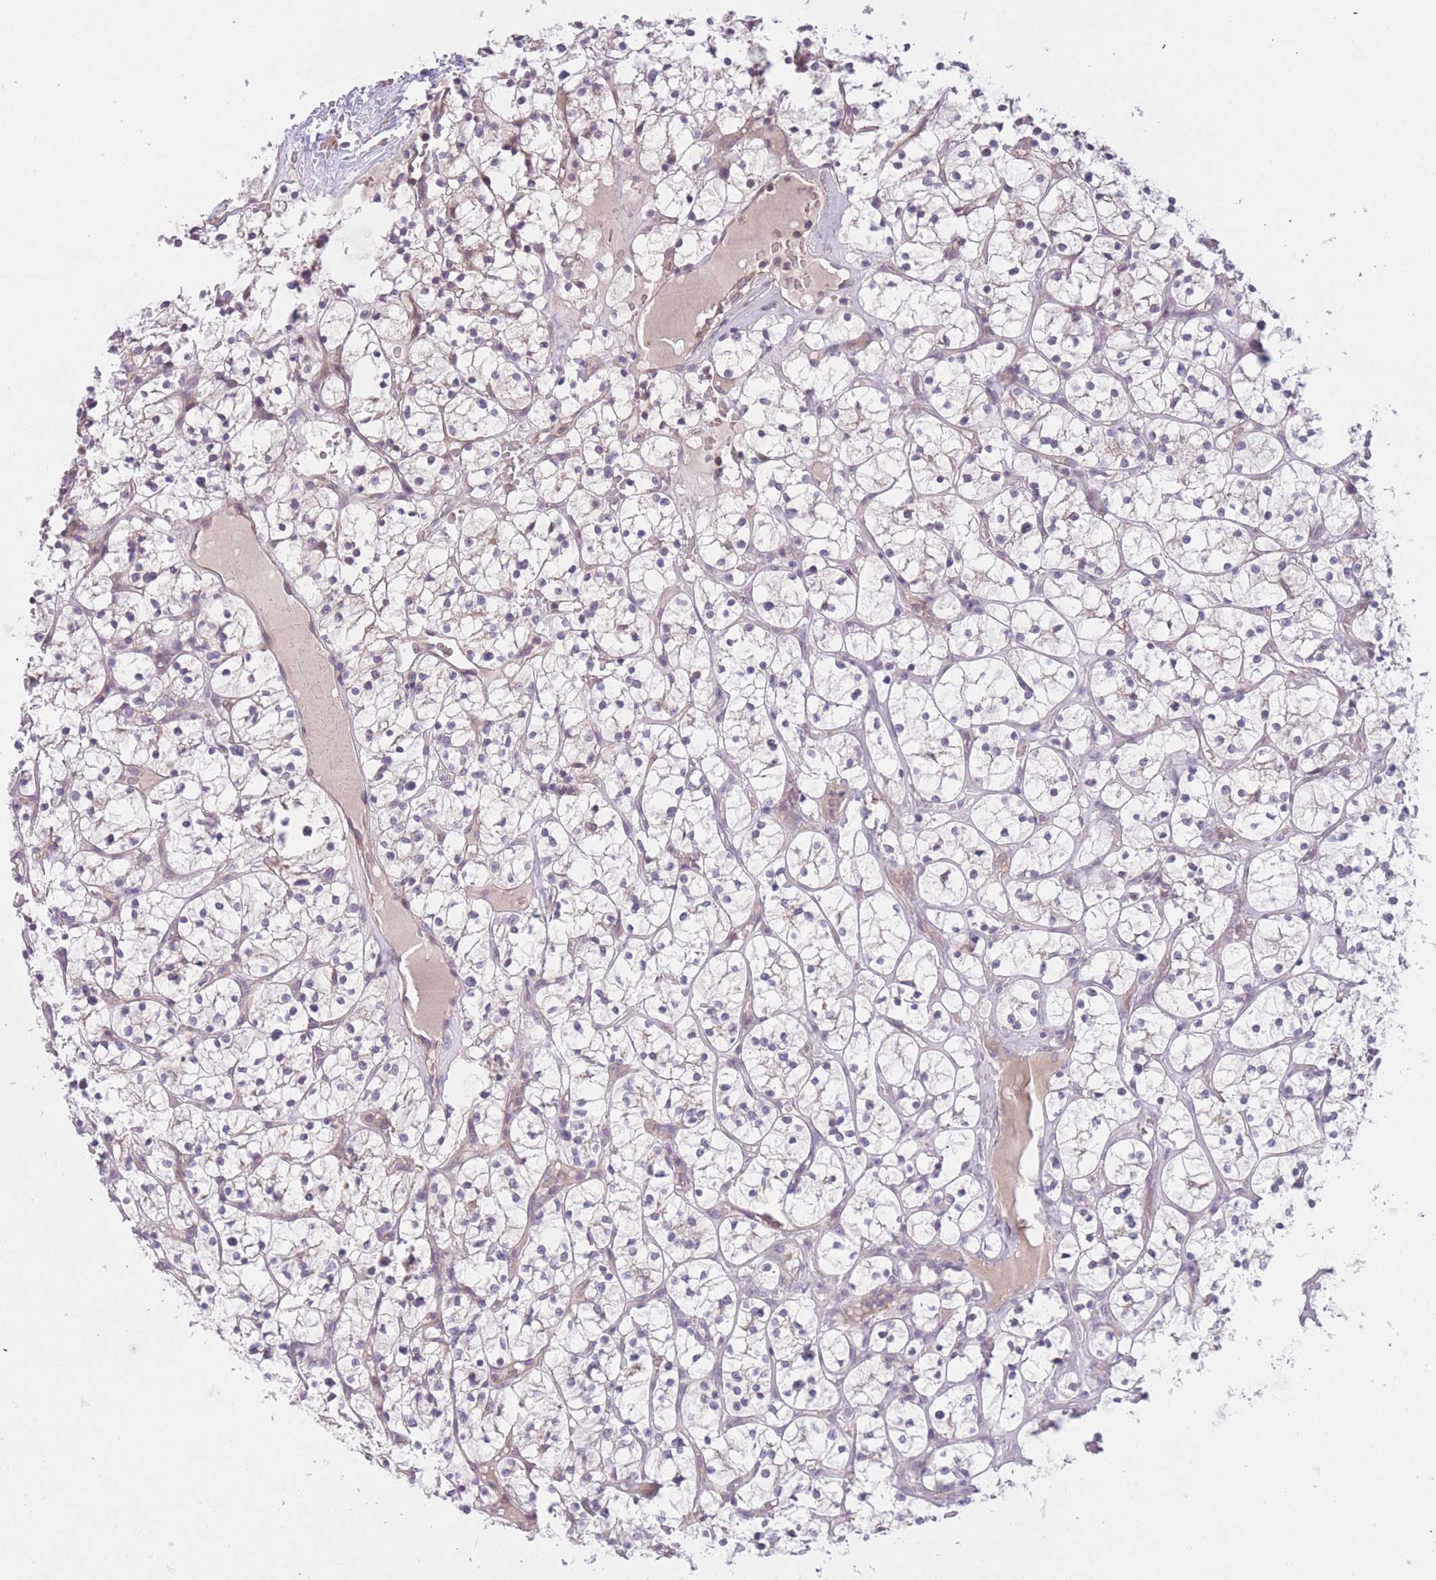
{"staining": {"intensity": "negative", "quantity": "none", "location": "none"}, "tissue": "renal cancer", "cell_type": "Tumor cells", "image_type": "cancer", "snomed": [{"axis": "morphology", "description": "Adenocarcinoma, NOS"}, {"axis": "topography", "description": "Kidney"}], "caption": "Renal cancer stained for a protein using immunohistochemistry (IHC) reveals no positivity tumor cells.", "gene": "FUT5", "patient": {"sex": "female", "age": 64}}